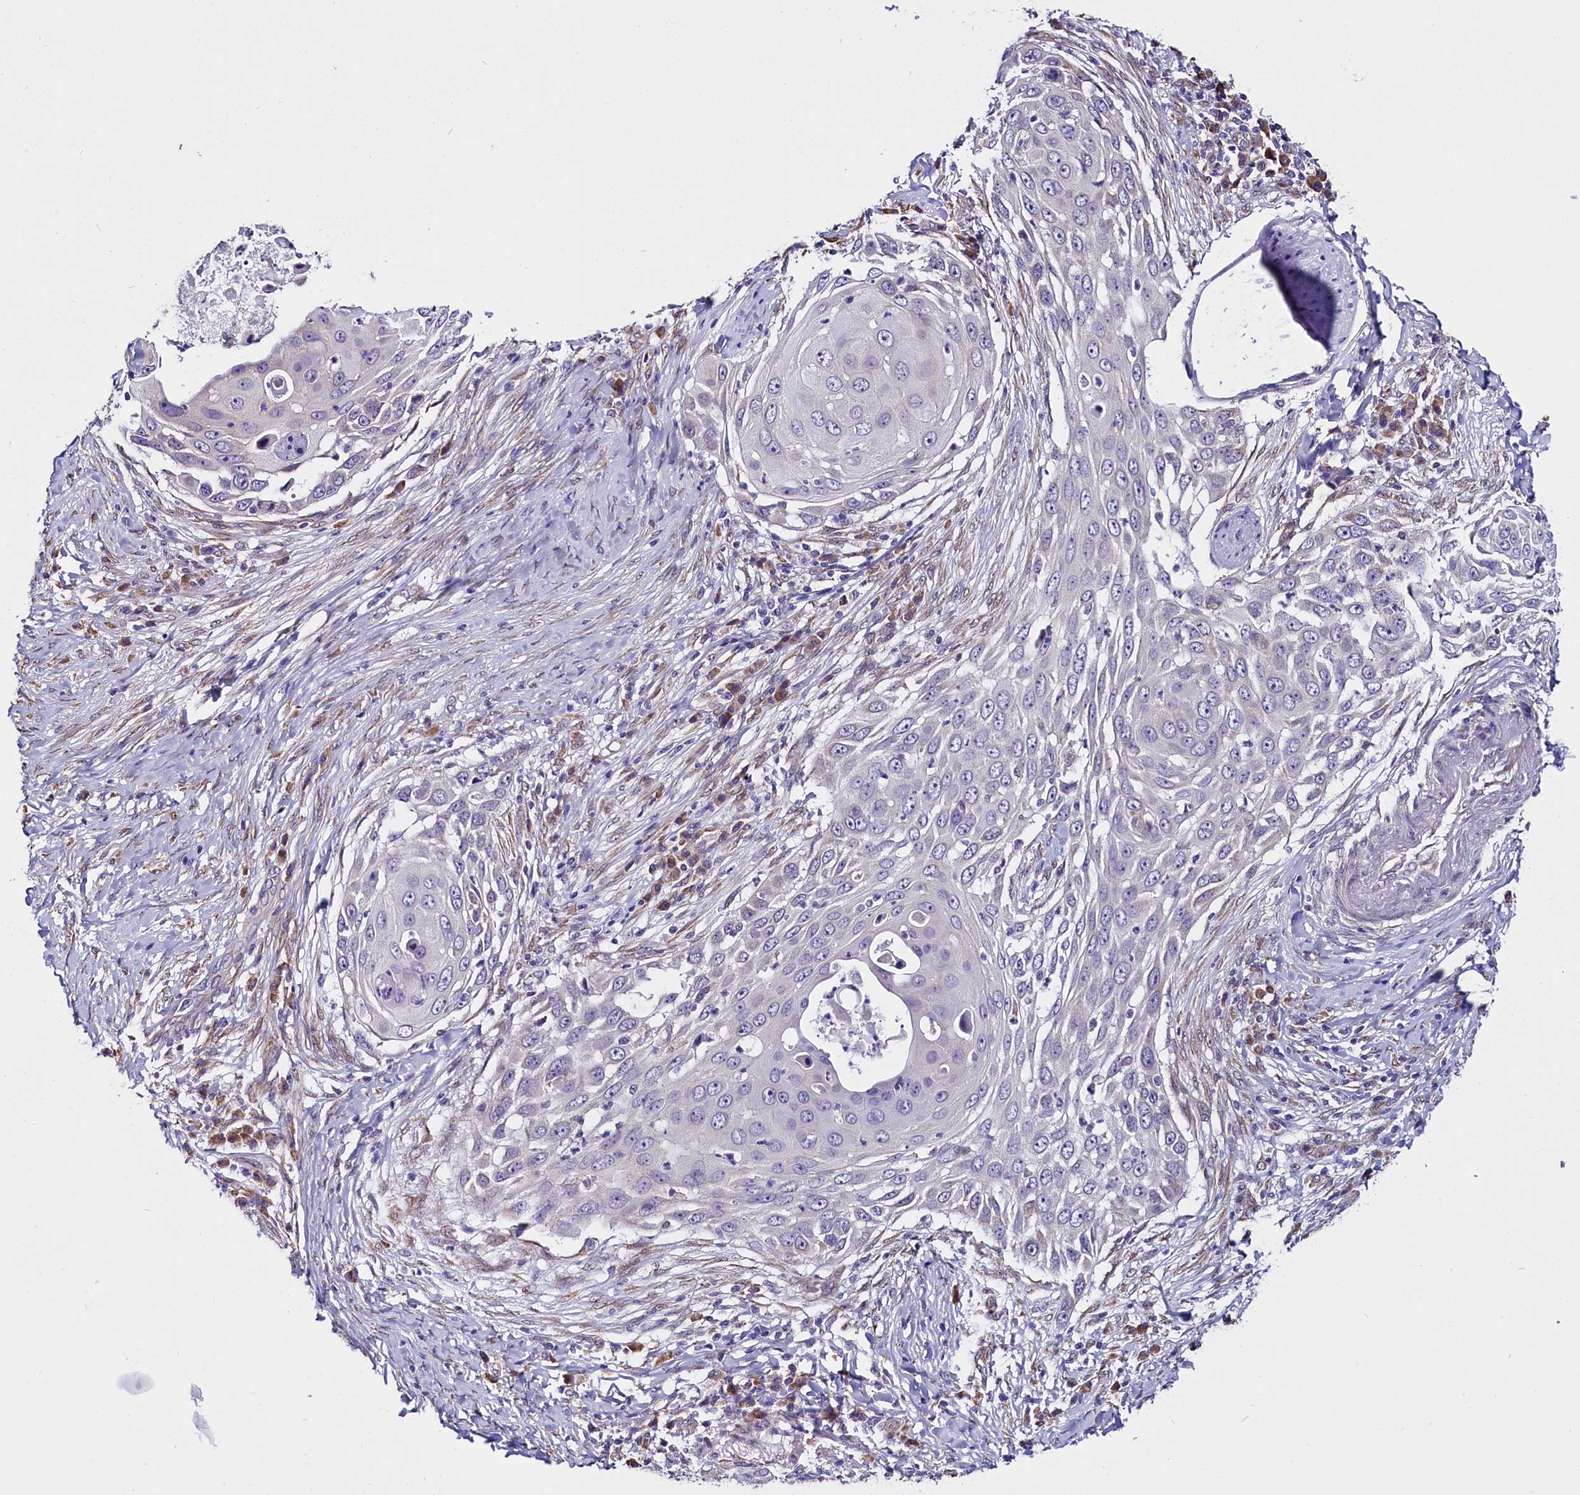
{"staining": {"intensity": "negative", "quantity": "none", "location": "none"}, "tissue": "skin cancer", "cell_type": "Tumor cells", "image_type": "cancer", "snomed": [{"axis": "morphology", "description": "Squamous cell carcinoma, NOS"}, {"axis": "topography", "description": "Skin"}], "caption": "A micrograph of human skin cancer is negative for staining in tumor cells. (DAB IHC, high magnification).", "gene": "UACA", "patient": {"sex": "female", "age": 44}}